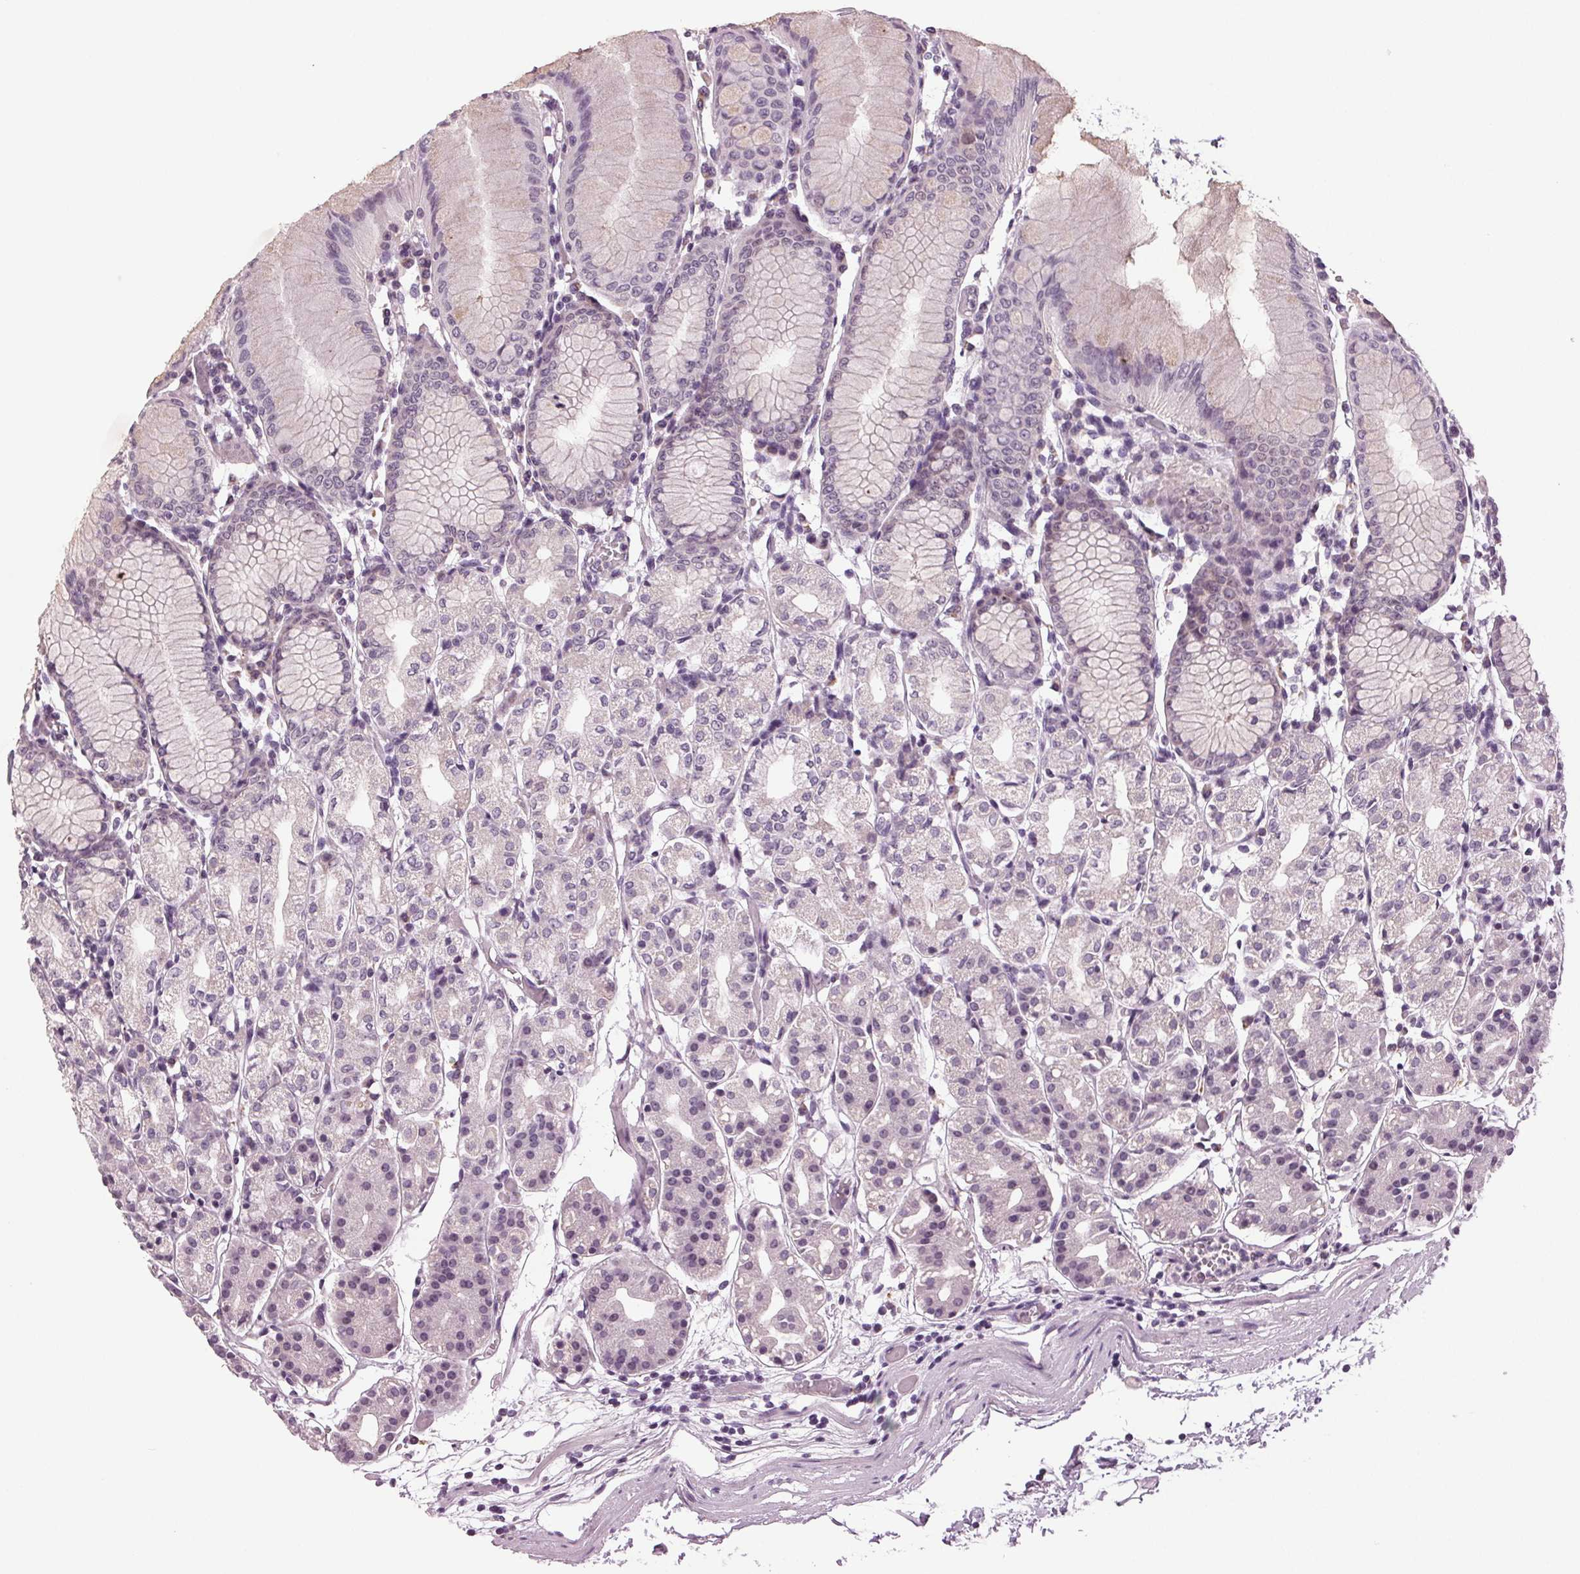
{"staining": {"intensity": "negative", "quantity": "none", "location": "none"}, "tissue": "stomach", "cell_type": "Glandular cells", "image_type": "normal", "snomed": [{"axis": "morphology", "description": "Normal tissue, NOS"}, {"axis": "topography", "description": "Stomach"}], "caption": "IHC of benign stomach demonstrates no positivity in glandular cells.", "gene": "DNAH12", "patient": {"sex": "female", "age": 57}}